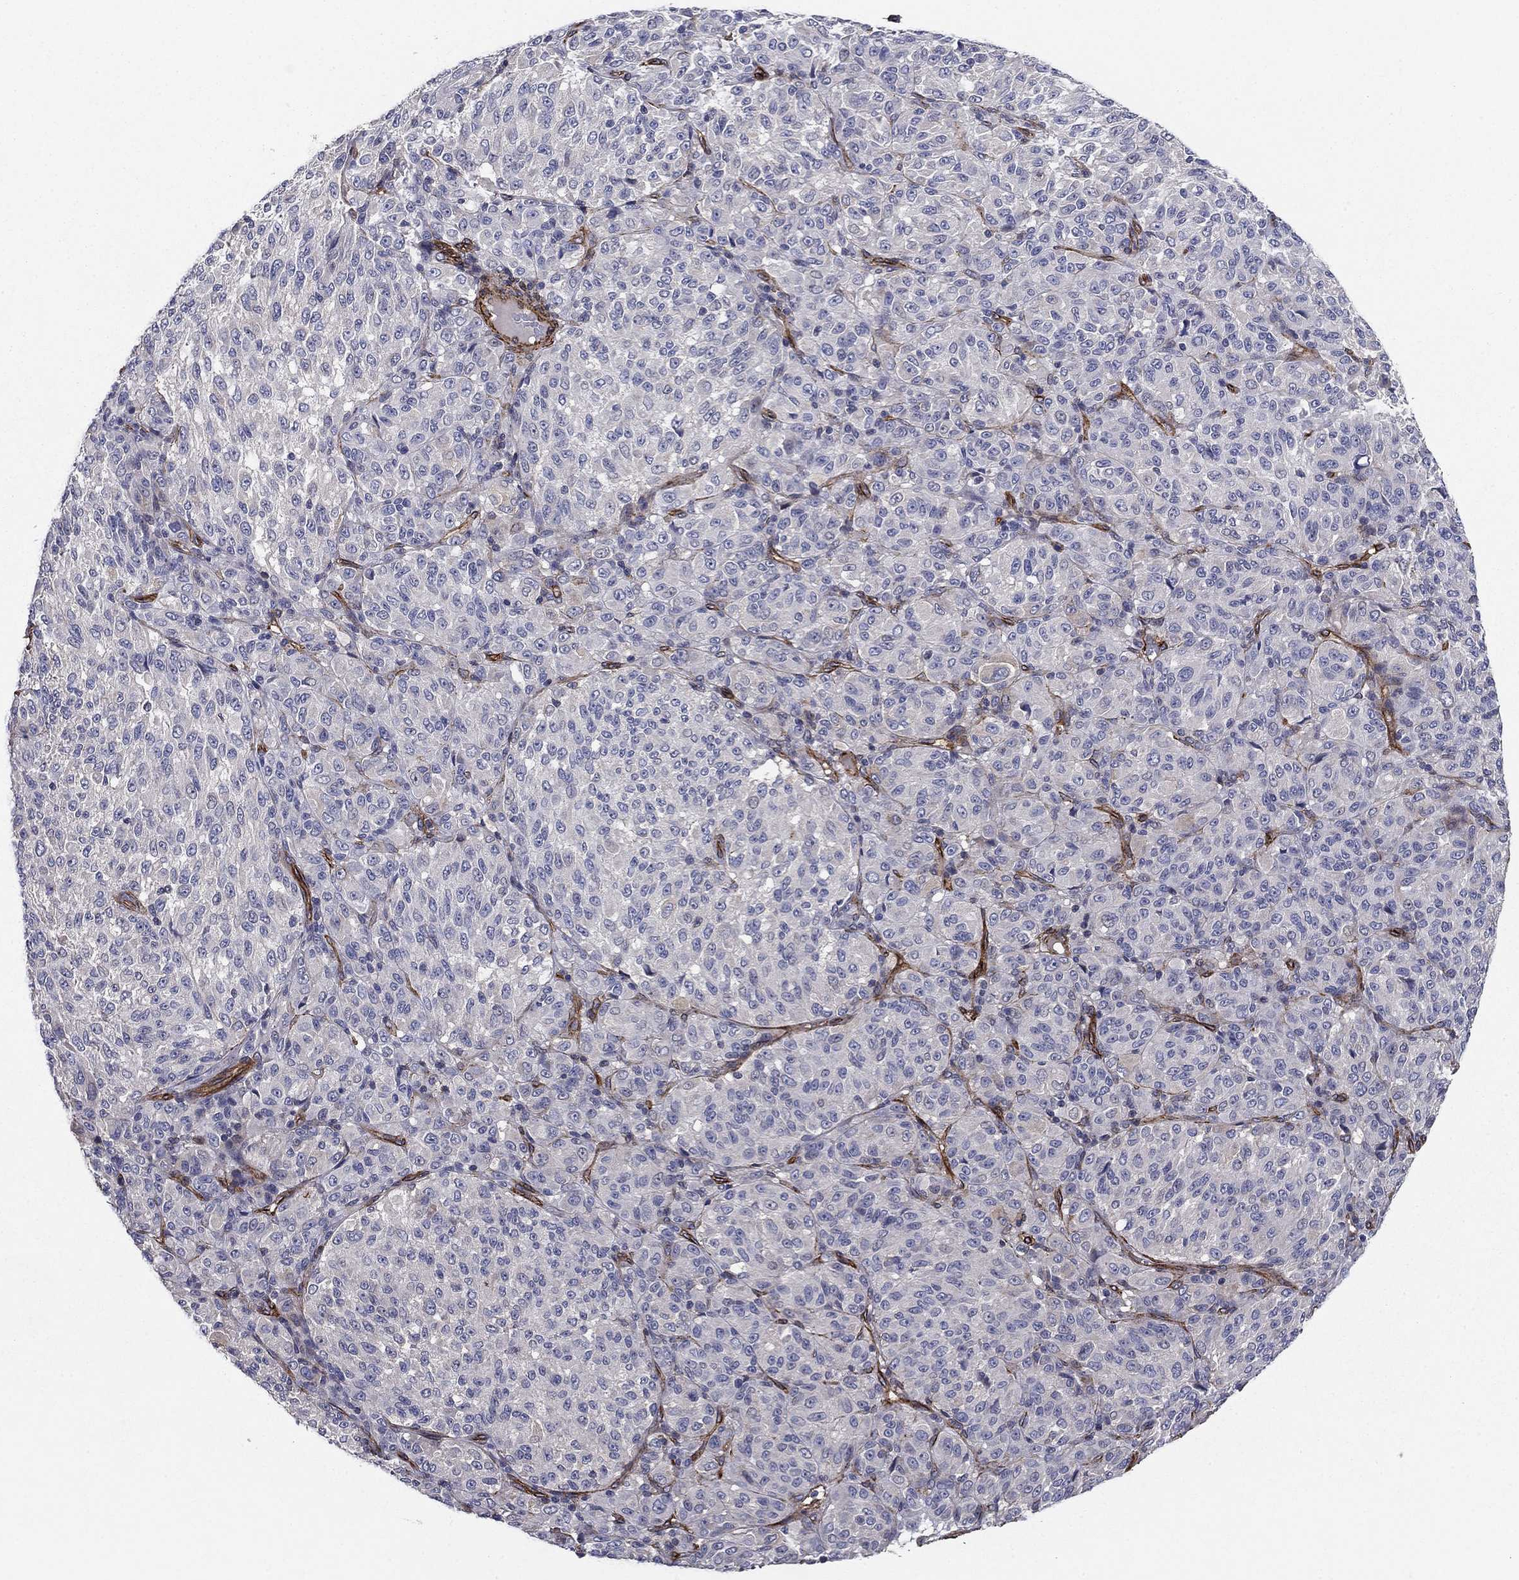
{"staining": {"intensity": "negative", "quantity": "none", "location": "none"}, "tissue": "melanoma", "cell_type": "Tumor cells", "image_type": "cancer", "snomed": [{"axis": "morphology", "description": "Malignant melanoma, Metastatic site"}, {"axis": "topography", "description": "Brain"}], "caption": "This is an immunohistochemistry (IHC) photomicrograph of malignant melanoma (metastatic site). There is no staining in tumor cells.", "gene": "SYNC", "patient": {"sex": "female", "age": 56}}